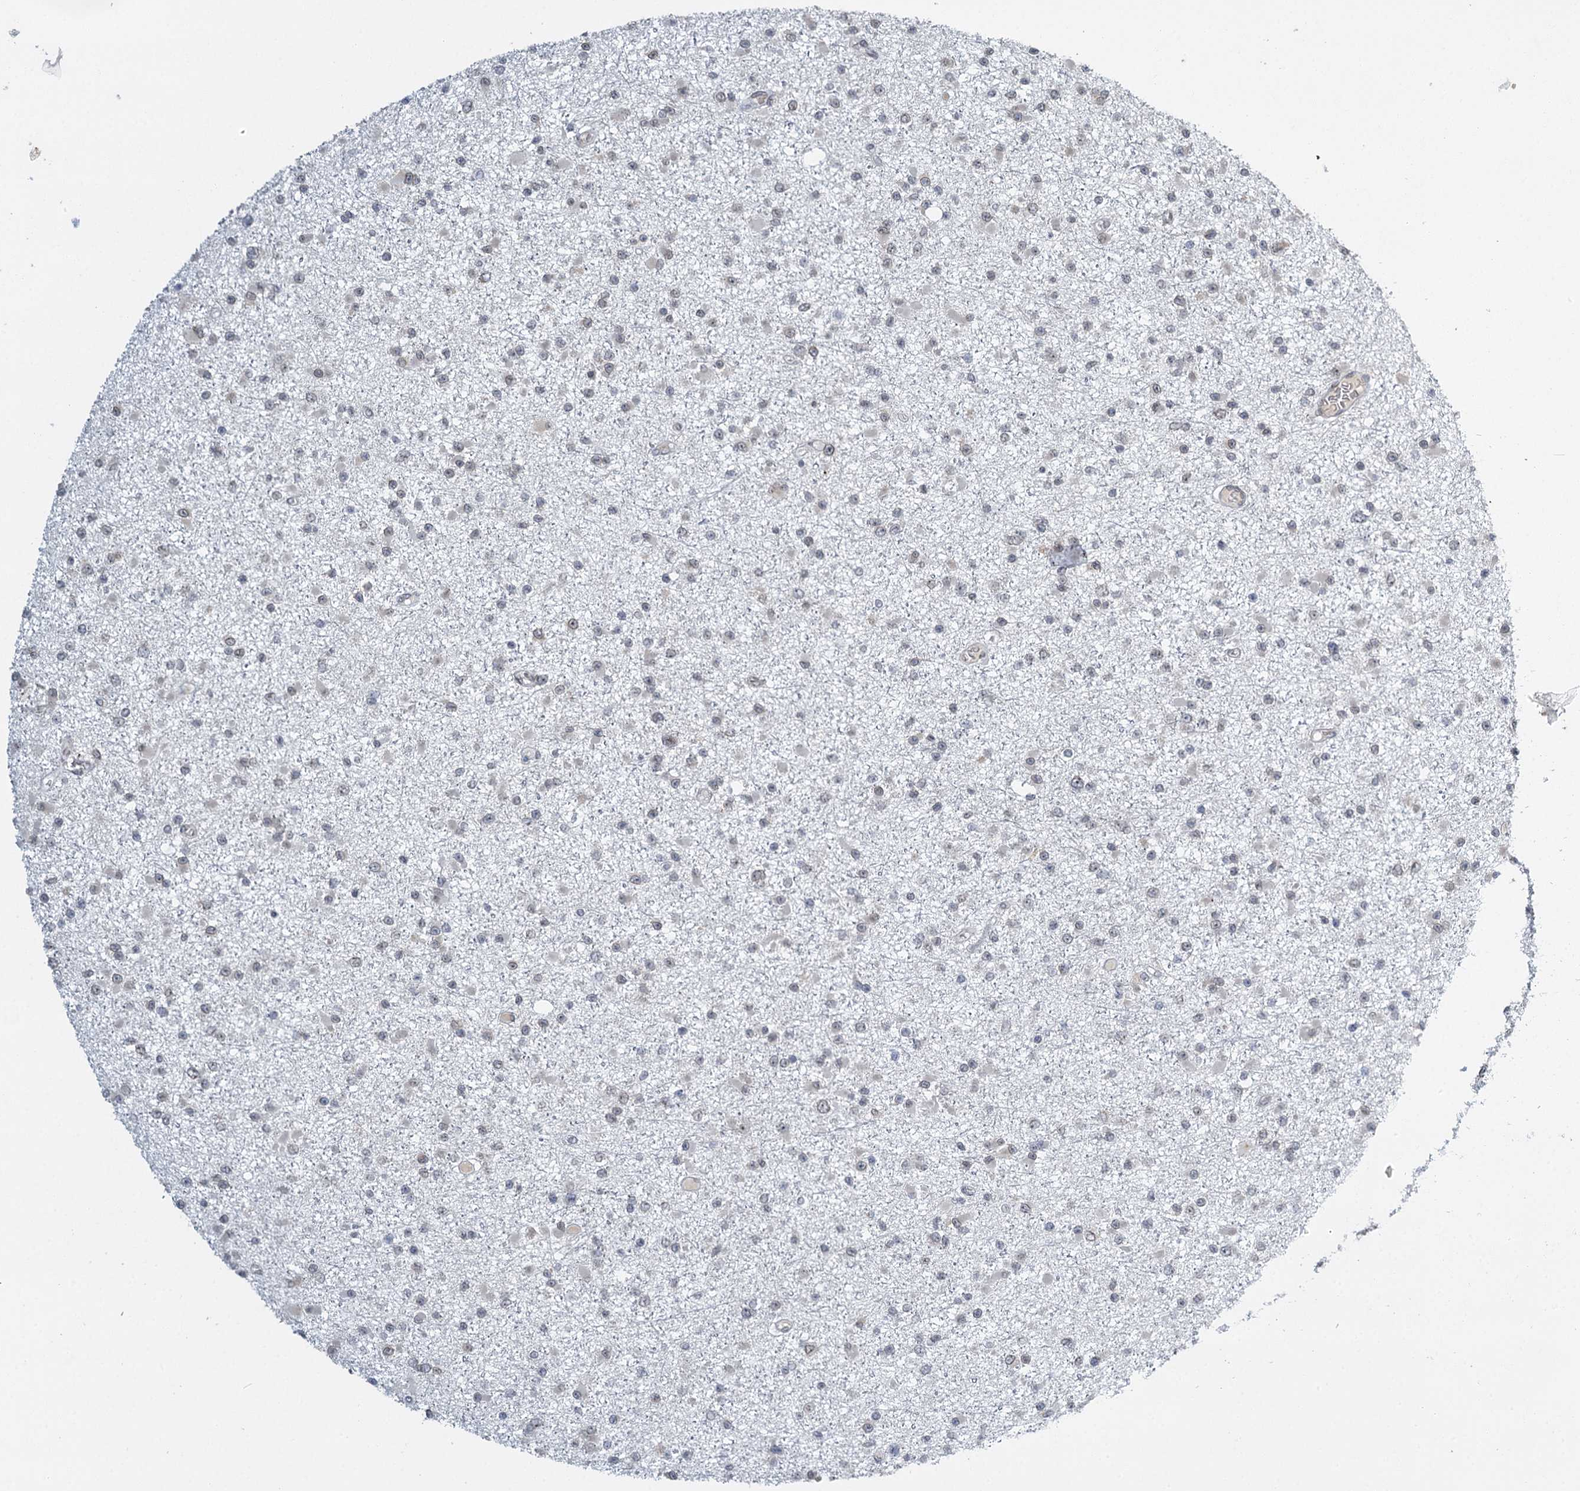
{"staining": {"intensity": "negative", "quantity": "none", "location": "none"}, "tissue": "glioma", "cell_type": "Tumor cells", "image_type": "cancer", "snomed": [{"axis": "morphology", "description": "Glioma, malignant, Low grade"}, {"axis": "topography", "description": "Brain"}], "caption": "This is an IHC histopathology image of human malignant glioma (low-grade). There is no positivity in tumor cells.", "gene": "TREX1", "patient": {"sex": "female", "age": 22}}